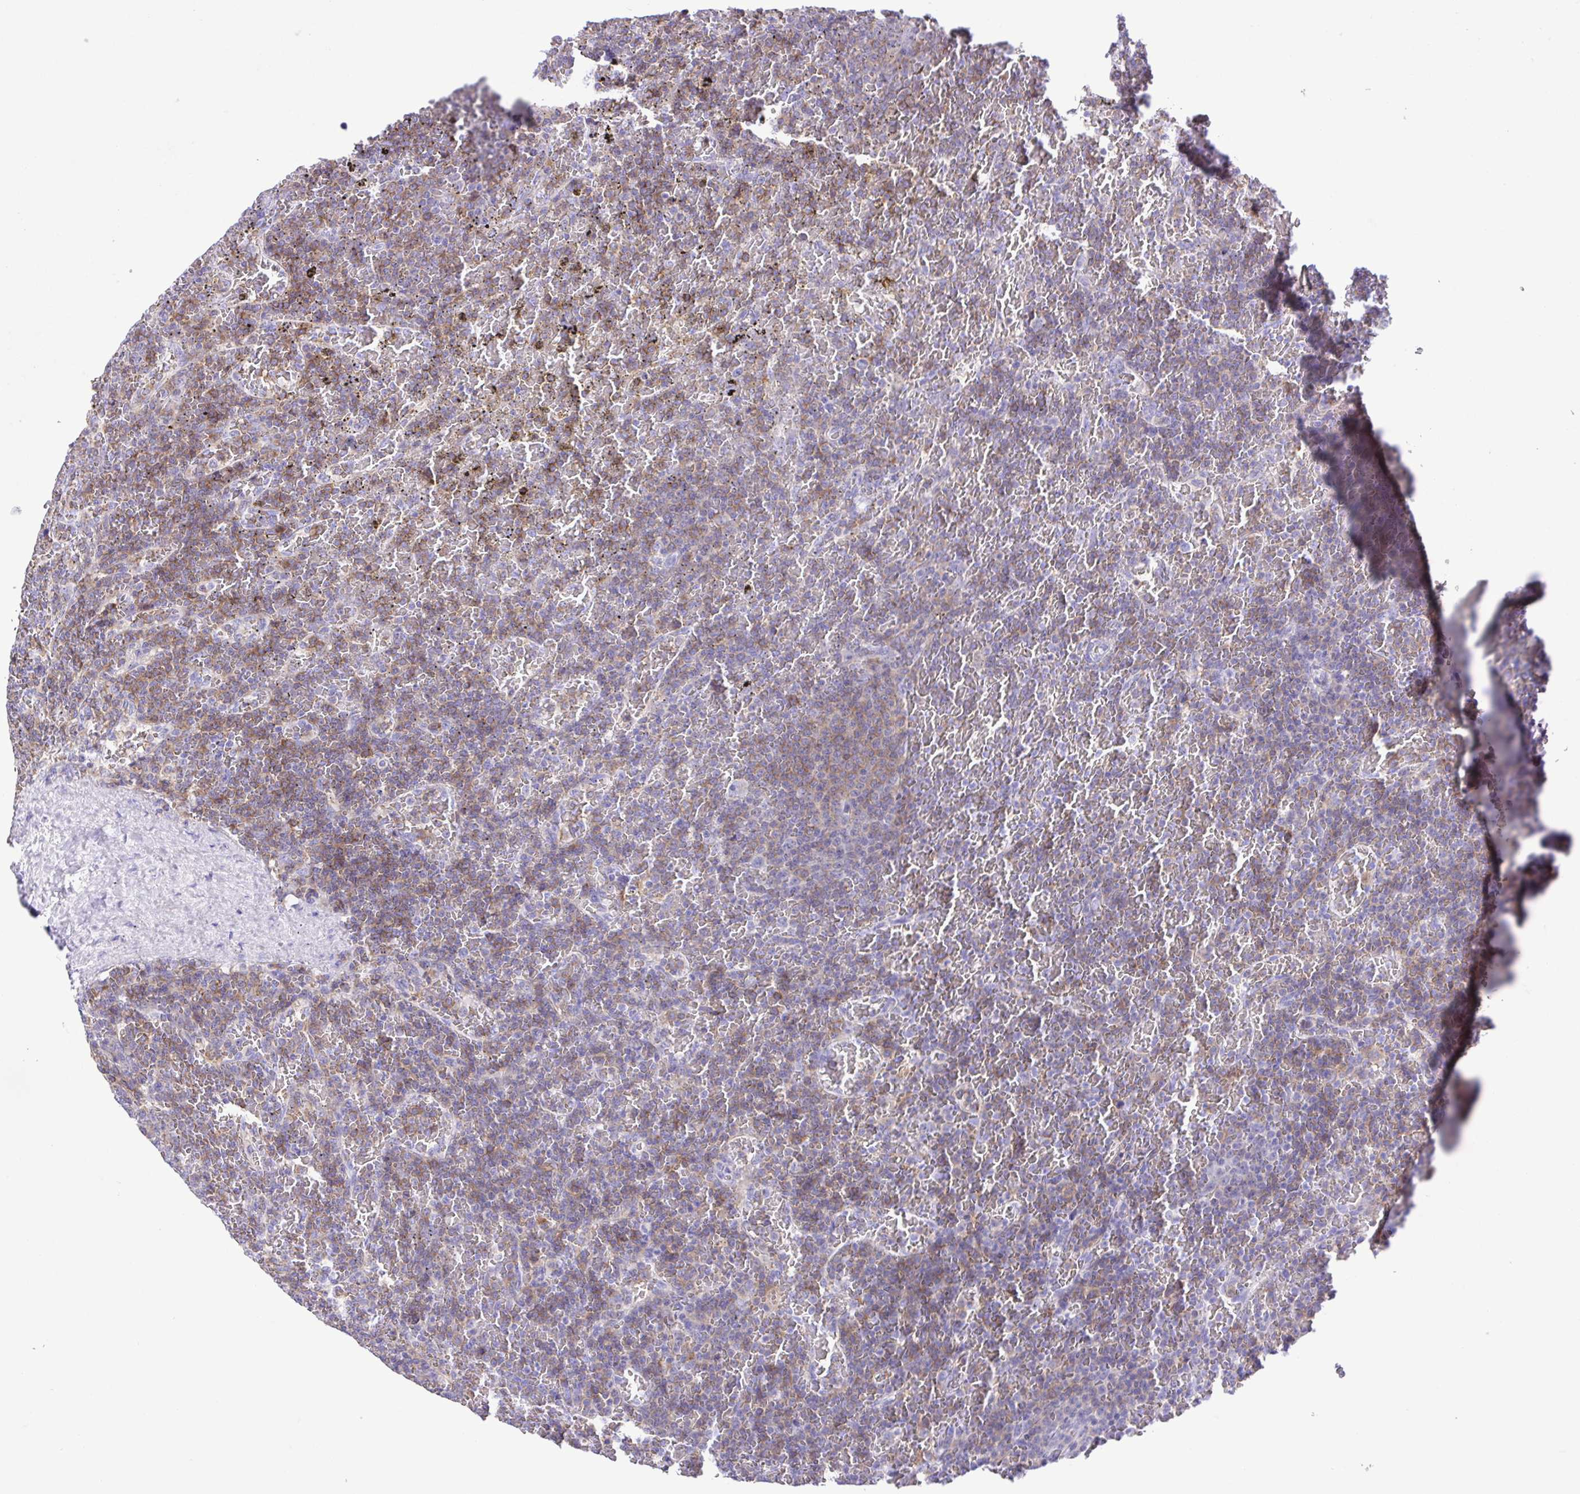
{"staining": {"intensity": "moderate", "quantity": "25%-75%", "location": "cytoplasmic/membranous"}, "tissue": "lymphoma", "cell_type": "Tumor cells", "image_type": "cancer", "snomed": [{"axis": "morphology", "description": "Malignant lymphoma, non-Hodgkin's type, Low grade"}, {"axis": "topography", "description": "Spleen"}], "caption": "Malignant lymphoma, non-Hodgkin's type (low-grade) stained with IHC reveals moderate cytoplasmic/membranous positivity in about 25%-75% of tumor cells. The staining was performed using DAB (3,3'-diaminobenzidine), with brown indicating positive protein expression. Nuclei are stained blue with hematoxylin.", "gene": "CD72", "patient": {"sex": "female", "age": 77}}